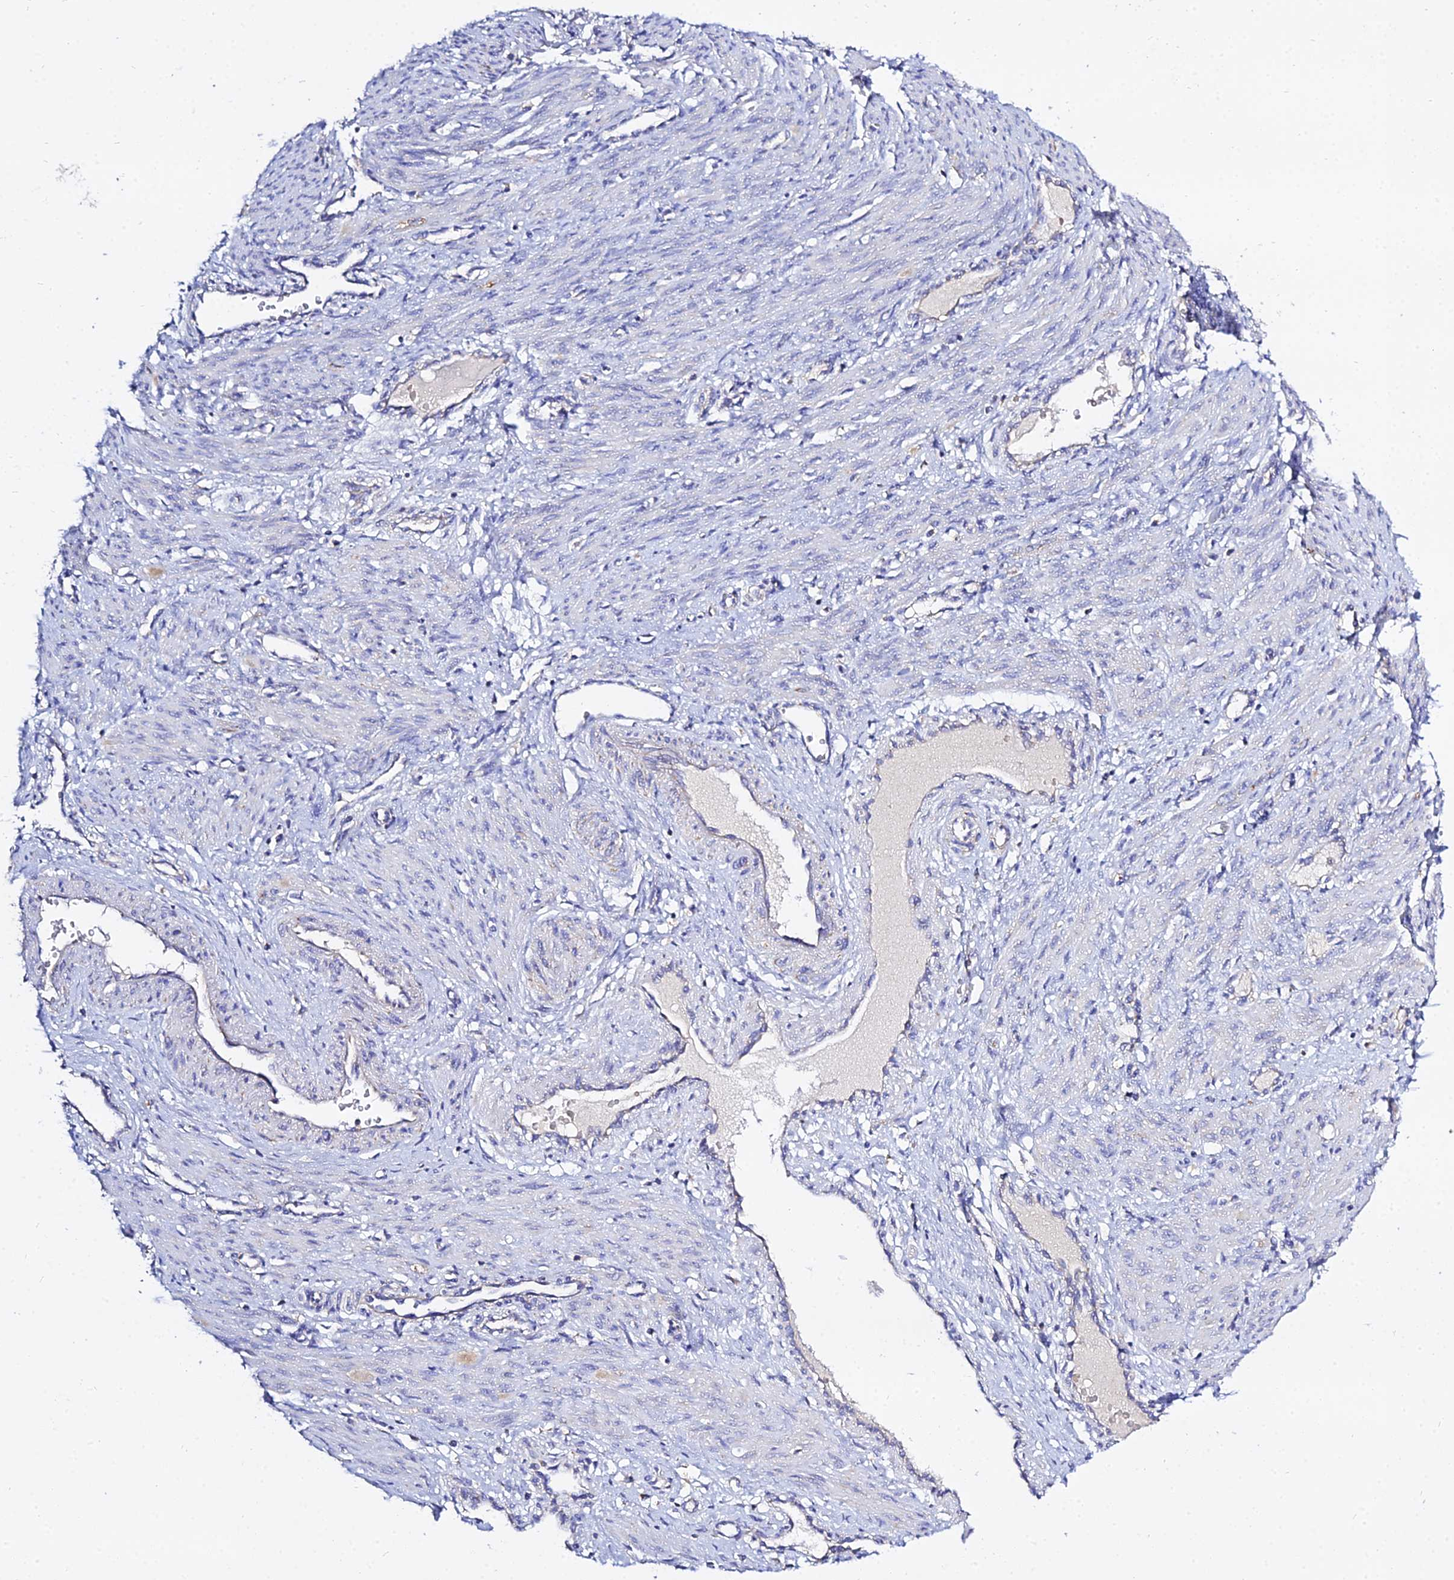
{"staining": {"intensity": "negative", "quantity": "none", "location": "none"}, "tissue": "smooth muscle", "cell_type": "Smooth muscle cells", "image_type": "normal", "snomed": [{"axis": "morphology", "description": "Normal tissue, NOS"}, {"axis": "topography", "description": "Endometrium"}], "caption": "Immunohistochemistry photomicrograph of normal human smooth muscle stained for a protein (brown), which demonstrates no staining in smooth muscle cells.", "gene": "TYW5", "patient": {"sex": "female", "age": 33}}